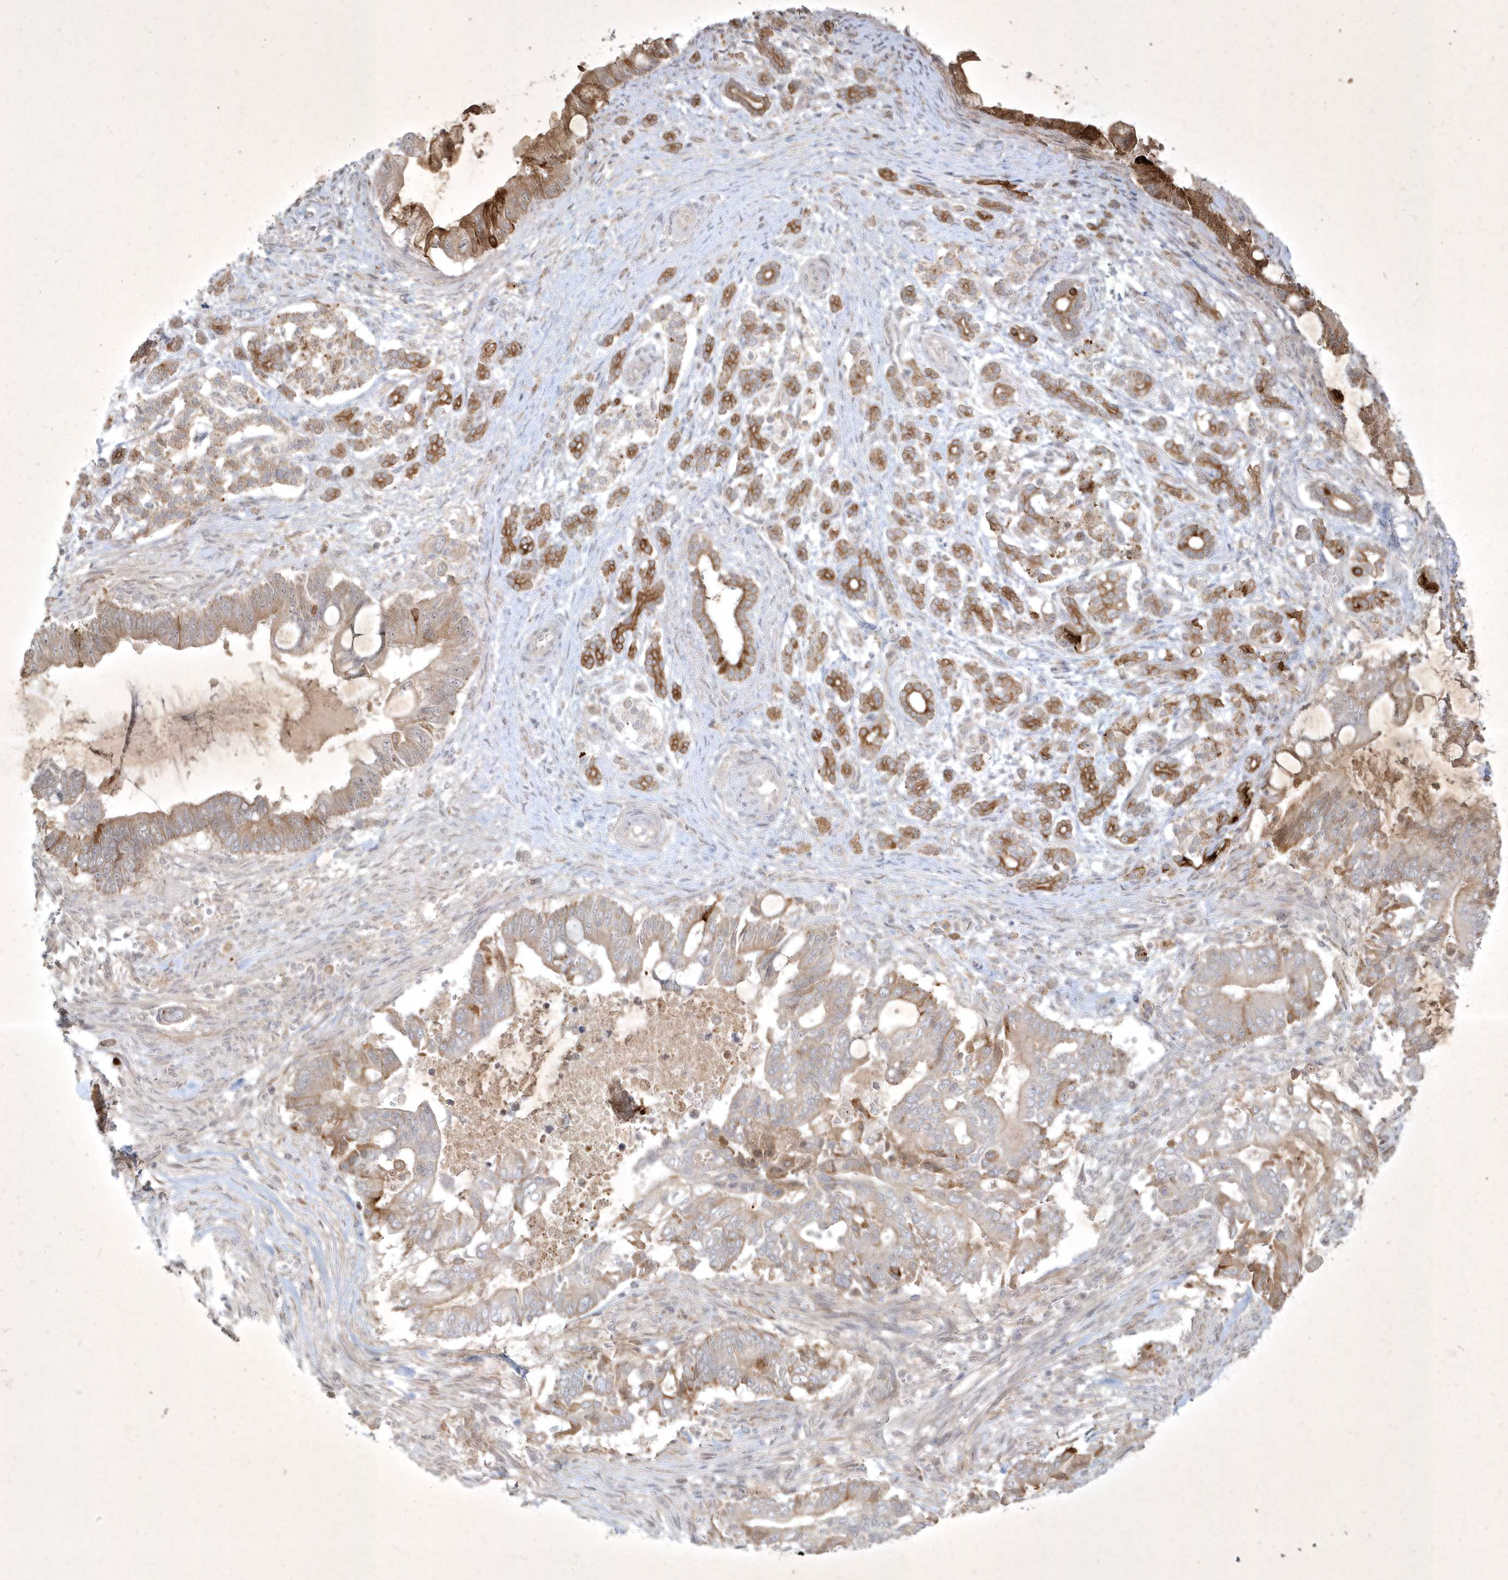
{"staining": {"intensity": "moderate", "quantity": "25%-75%", "location": "cytoplasmic/membranous"}, "tissue": "pancreatic cancer", "cell_type": "Tumor cells", "image_type": "cancer", "snomed": [{"axis": "morphology", "description": "Adenocarcinoma, NOS"}, {"axis": "topography", "description": "Pancreas"}], "caption": "Immunohistochemical staining of human pancreatic adenocarcinoma shows moderate cytoplasmic/membranous protein staining in about 25%-75% of tumor cells. Immunohistochemistry (ihc) stains the protein in brown and the nuclei are stained blue.", "gene": "BOD1", "patient": {"sex": "male", "age": 68}}